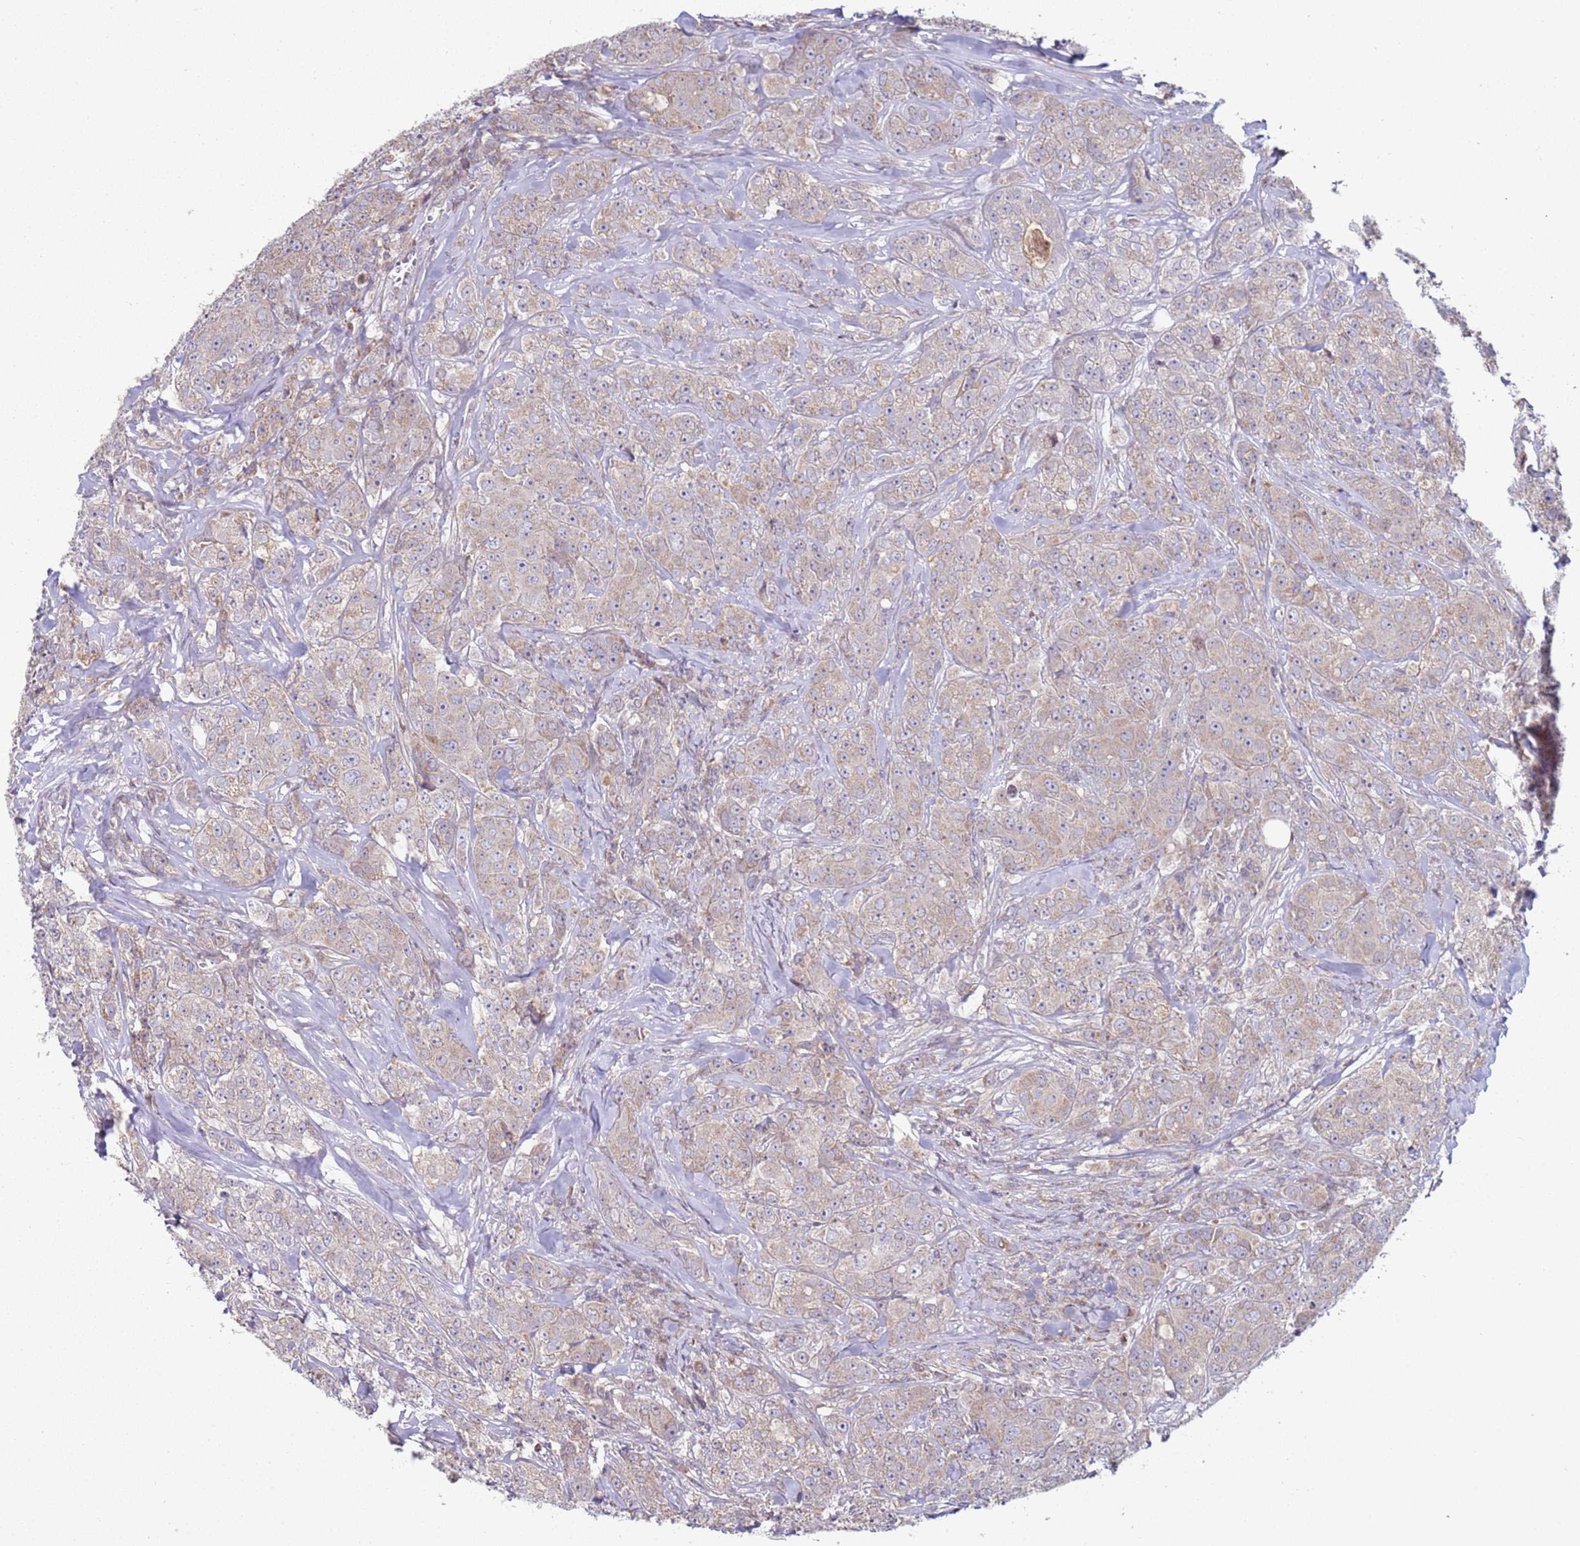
{"staining": {"intensity": "weak", "quantity": "25%-75%", "location": "cytoplasmic/membranous"}, "tissue": "breast cancer", "cell_type": "Tumor cells", "image_type": "cancer", "snomed": [{"axis": "morphology", "description": "Duct carcinoma"}, {"axis": "topography", "description": "Breast"}], "caption": "Brown immunohistochemical staining in intraductal carcinoma (breast) shows weak cytoplasmic/membranous positivity in about 25%-75% of tumor cells. The staining is performed using DAB (3,3'-diaminobenzidine) brown chromogen to label protein expression. The nuclei are counter-stained blue using hematoxylin.", "gene": "DIP2B", "patient": {"sex": "female", "age": 43}}